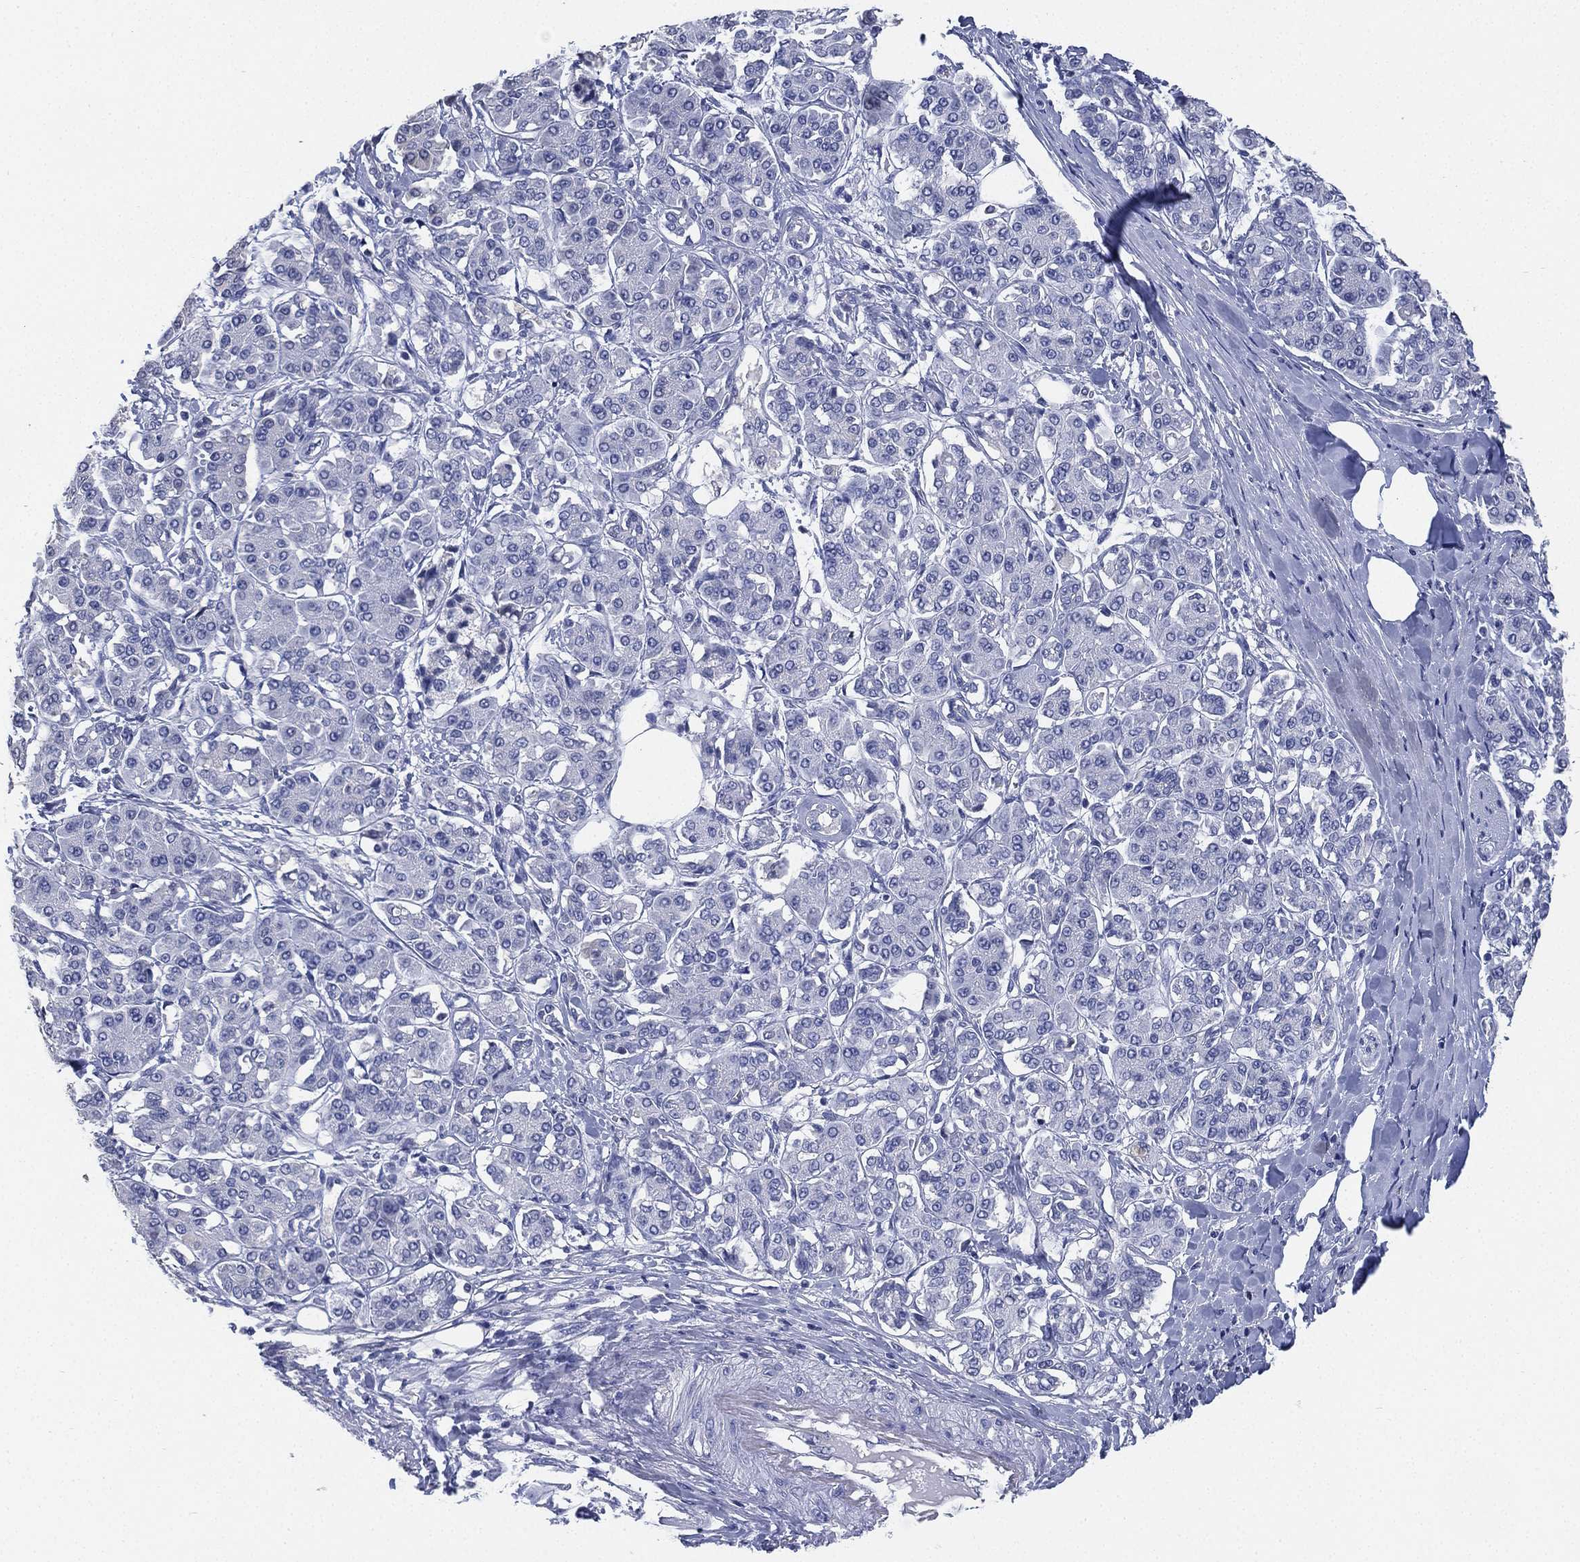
{"staining": {"intensity": "negative", "quantity": "none", "location": "none"}, "tissue": "pancreatic cancer", "cell_type": "Tumor cells", "image_type": "cancer", "snomed": [{"axis": "morphology", "description": "Adenocarcinoma, NOS"}, {"axis": "topography", "description": "Pancreas"}], "caption": "Immunohistochemistry photomicrograph of pancreatic adenocarcinoma stained for a protein (brown), which displays no expression in tumor cells.", "gene": "IYD", "patient": {"sex": "female", "age": 56}}